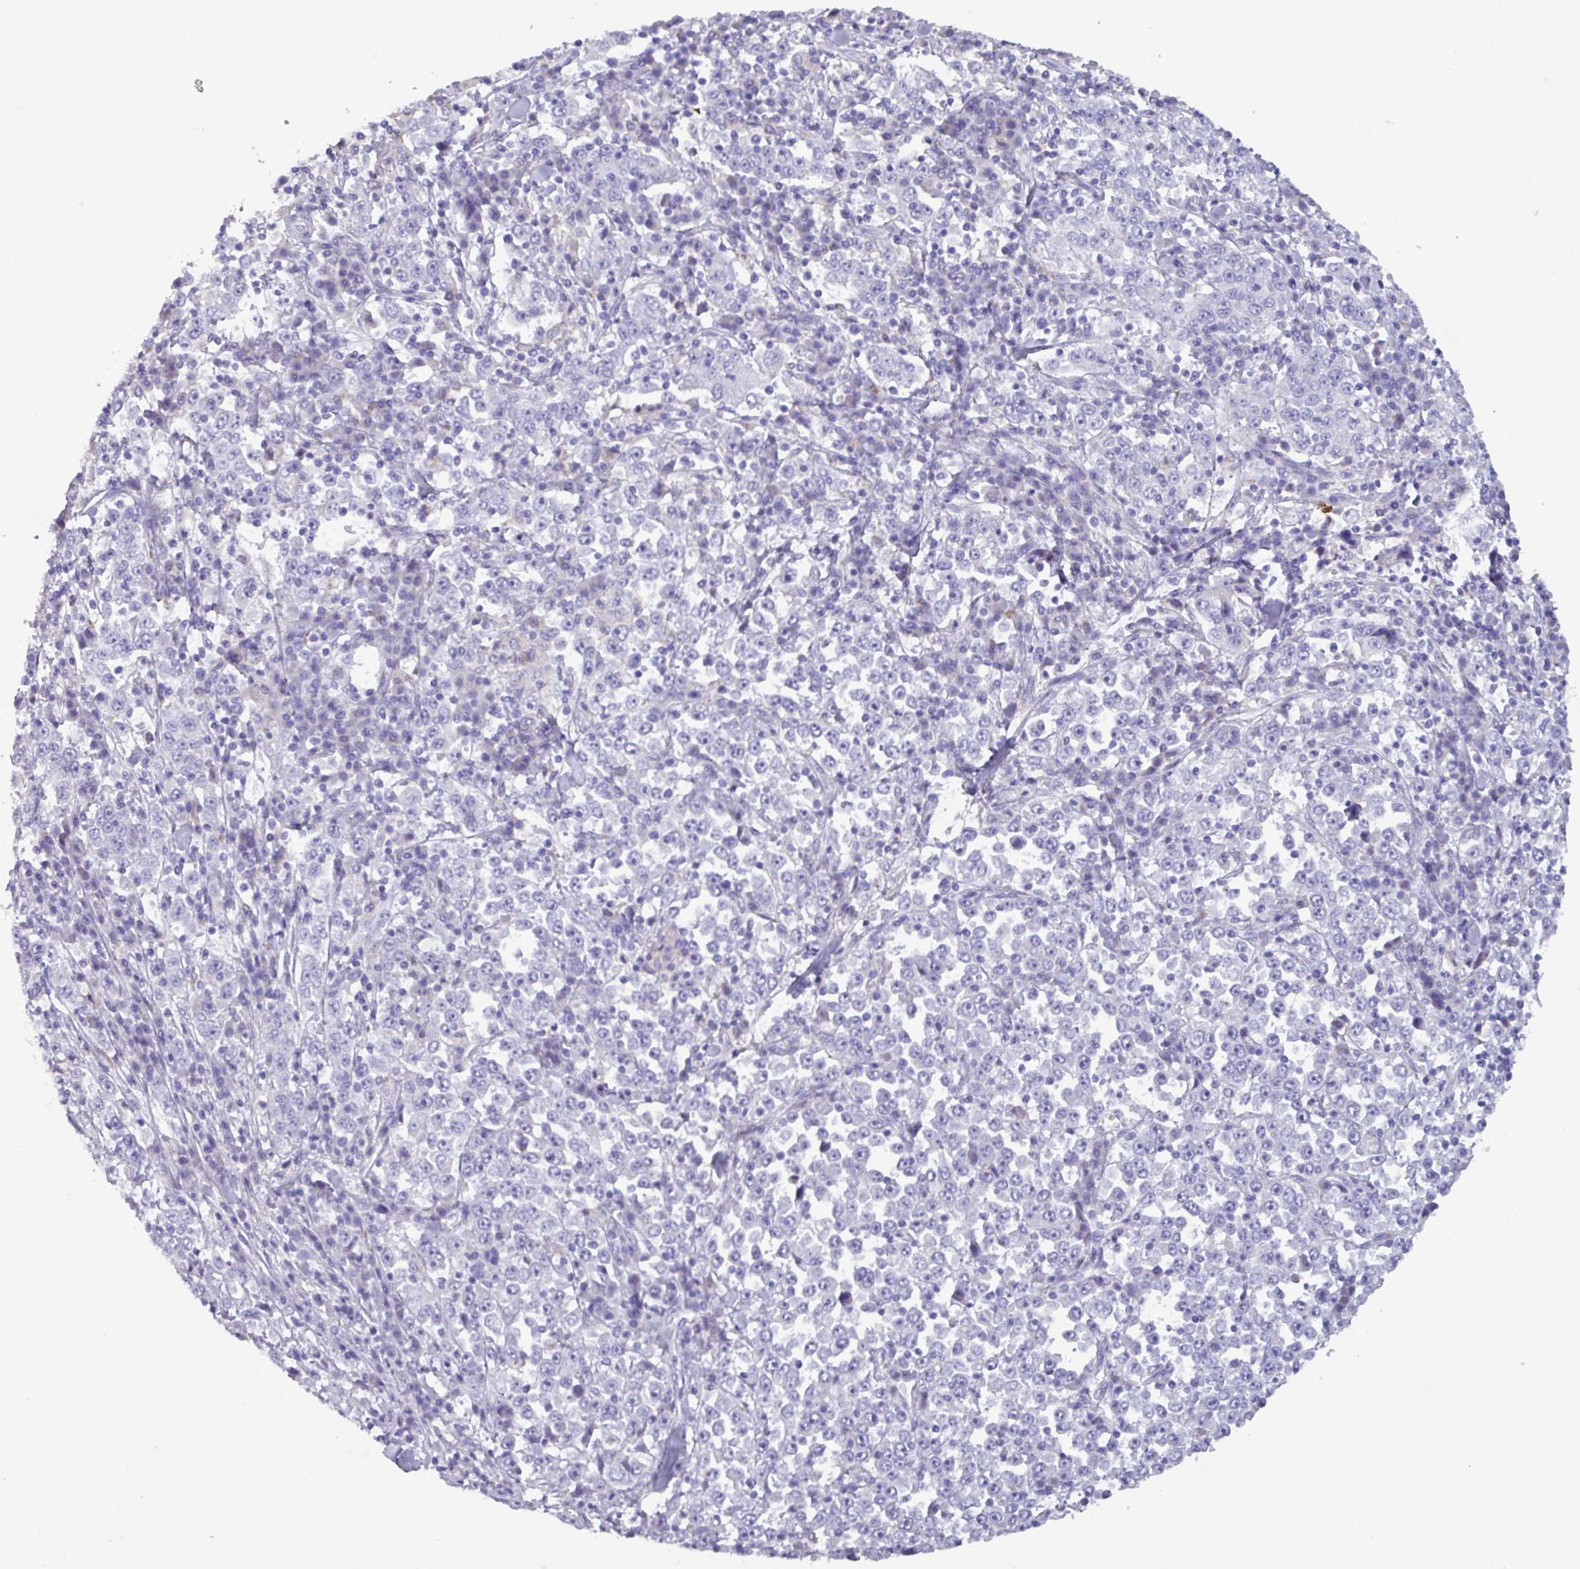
{"staining": {"intensity": "negative", "quantity": "none", "location": "none"}, "tissue": "stomach cancer", "cell_type": "Tumor cells", "image_type": "cancer", "snomed": [{"axis": "morphology", "description": "Normal tissue, NOS"}, {"axis": "morphology", "description": "Adenocarcinoma, NOS"}, {"axis": "topography", "description": "Stomach, upper"}, {"axis": "topography", "description": "Stomach"}], "caption": "This is an IHC image of human stomach adenocarcinoma. There is no expression in tumor cells.", "gene": "ADGRE1", "patient": {"sex": "male", "age": 59}}